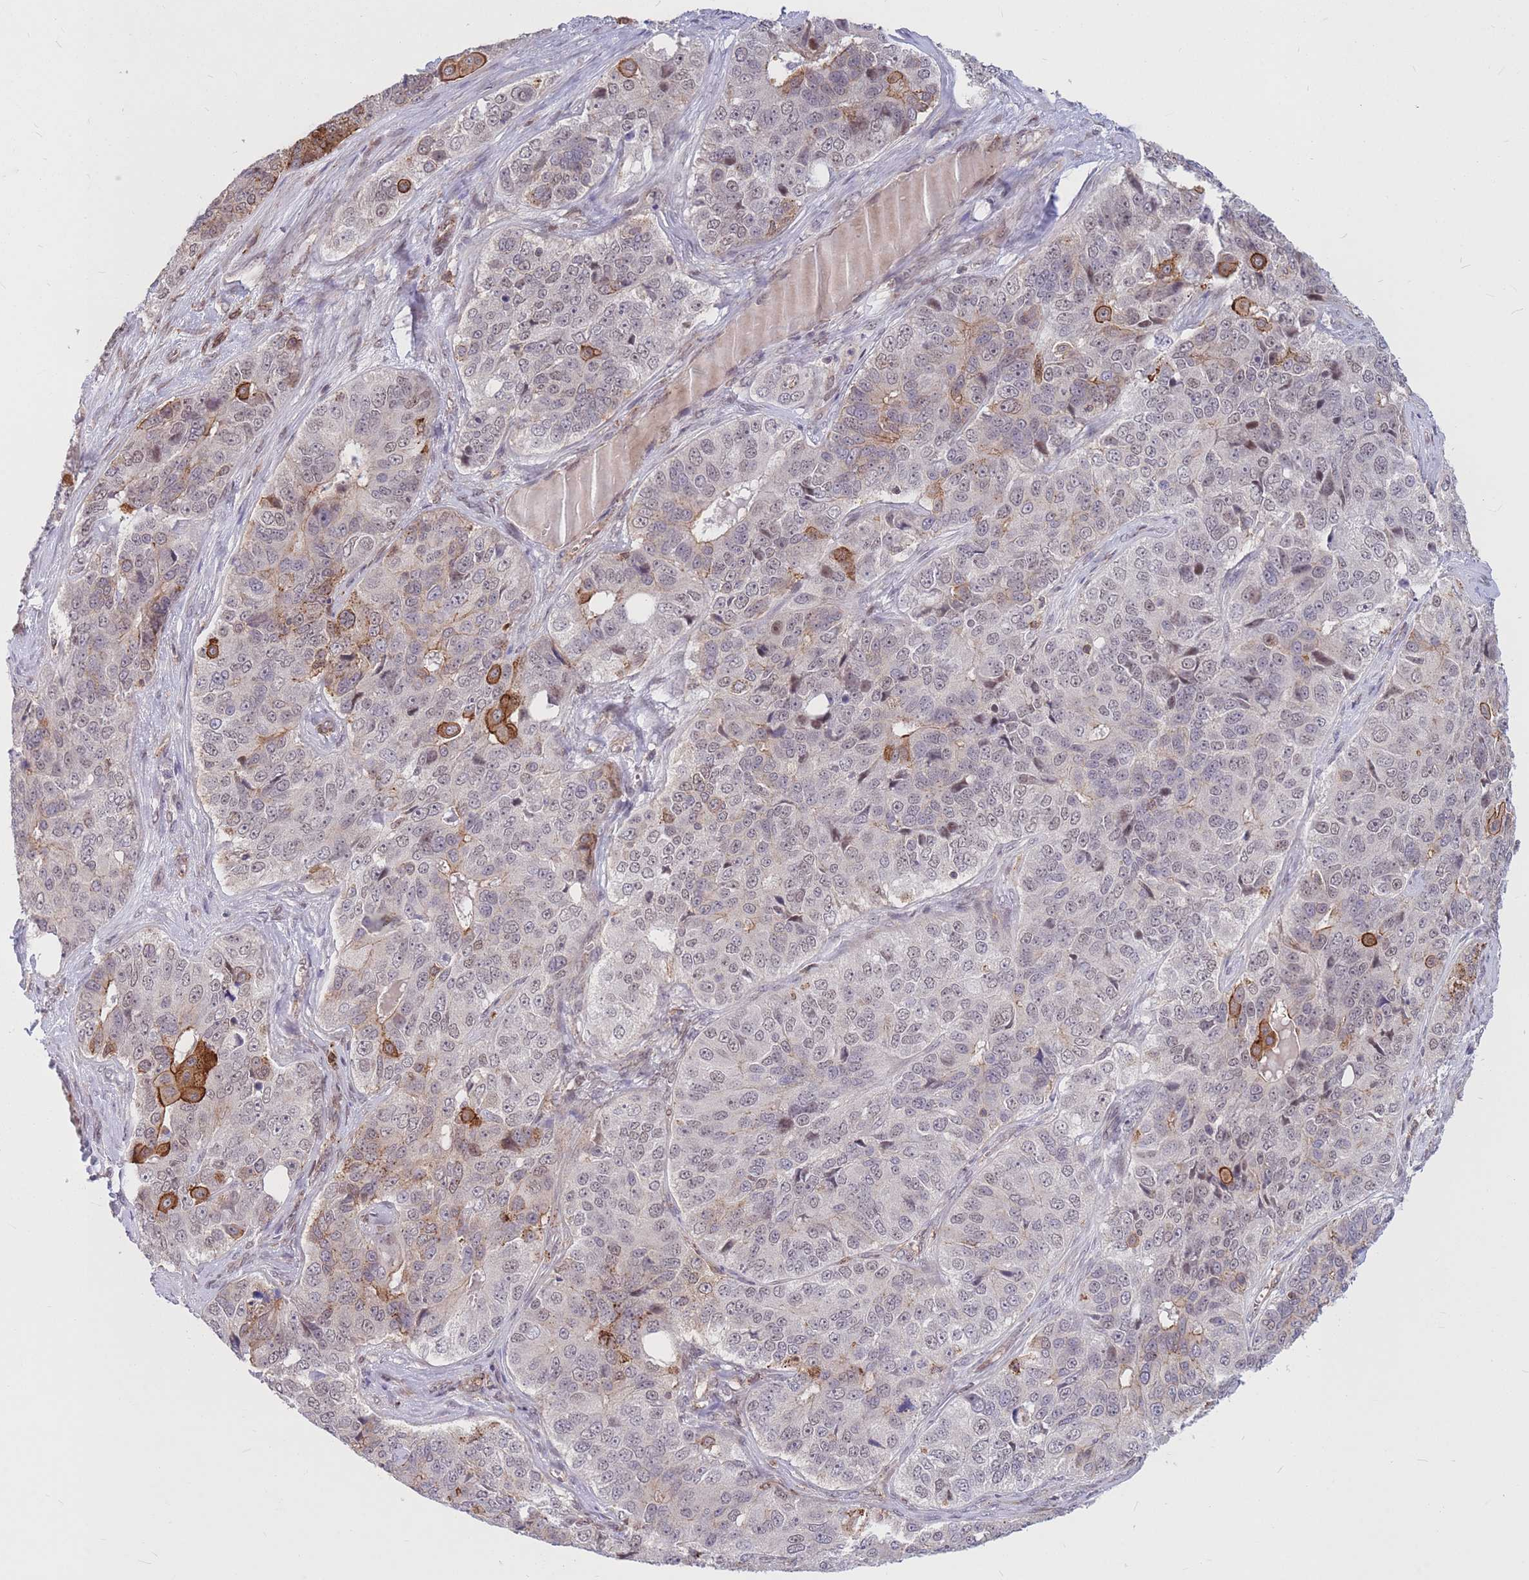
{"staining": {"intensity": "moderate", "quantity": "25%-75%", "location": "cytoplasmic/membranous"}, "tissue": "ovarian cancer", "cell_type": "Tumor cells", "image_type": "cancer", "snomed": [{"axis": "morphology", "description": "Carcinoma, endometroid"}, {"axis": "topography", "description": "Ovary"}], "caption": "Moderate cytoplasmic/membranous protein expression is seen in approximately 25%-75% of tumor cells in ovarian endometroid carcinoma. The protein is shown in brown color, while the nuclei are stained blue.", "gene": "TCF20", "patient": {"sex": "female", "age": 51}}